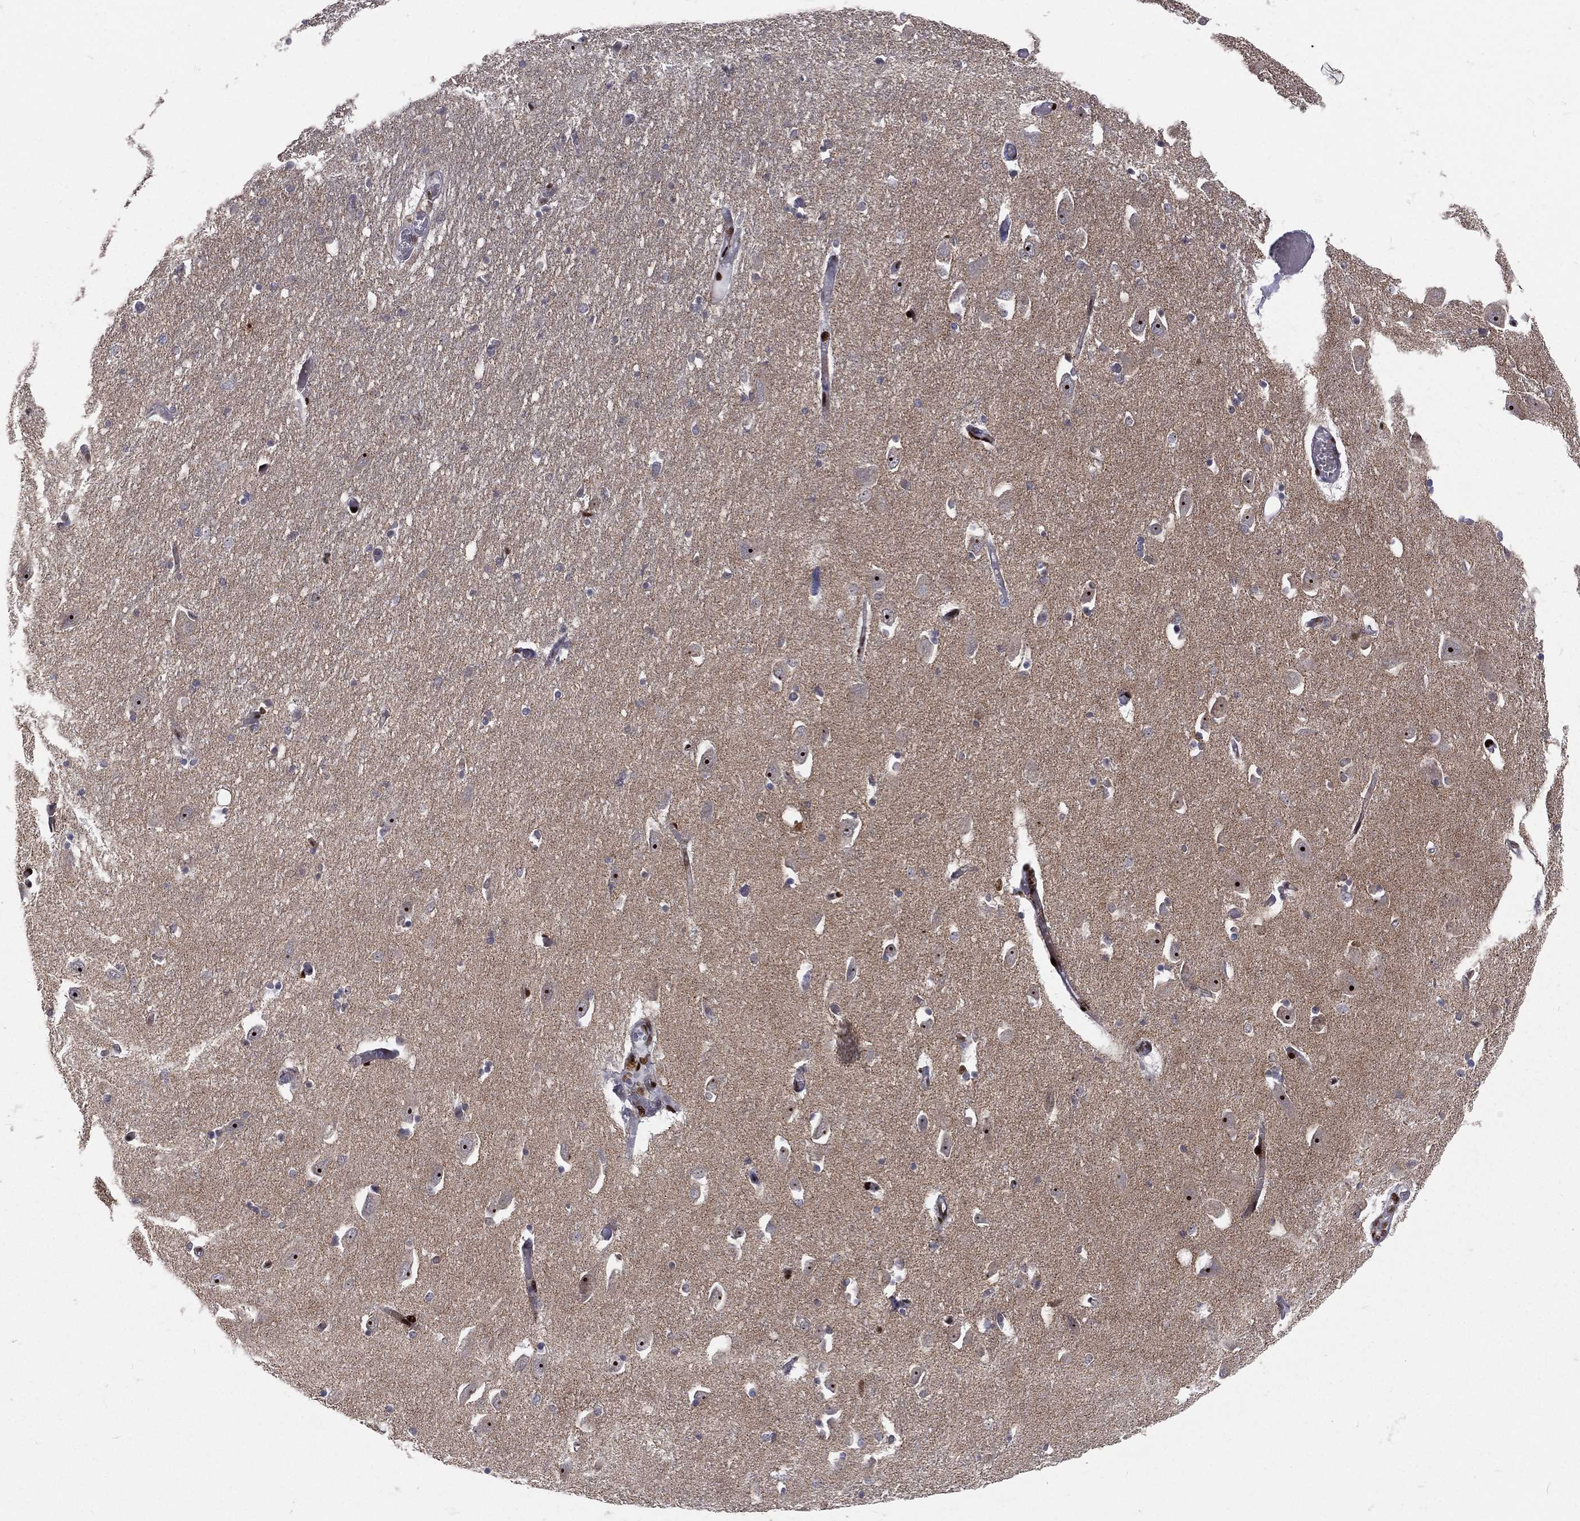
{"staining": {"intensity": "moderate", "quantity": "<25%", "location": "nuclear"}, "tissue": "hippocampus", "cell_type": "Glial cells", "image_type": "normal", "snomed": [{"axis": "morphology", "description": "Normal tissue, NOS"}, {"axis": "topography", "description": "Lateral ventricle wall"}, {"axis": "topography", "description": "Hippocampus"}], "caption": "Brown immunohistochemical staining in normal hippocampus exhibits moderate nuclear expression in approximately <25% of glial cells. Using DAB (brown) and hematoxylin (blue) stains, captured at high magnification using brightfield microscopy.", "gene": "ZEB1", "patient": {"sex": "female", "age": 63}}